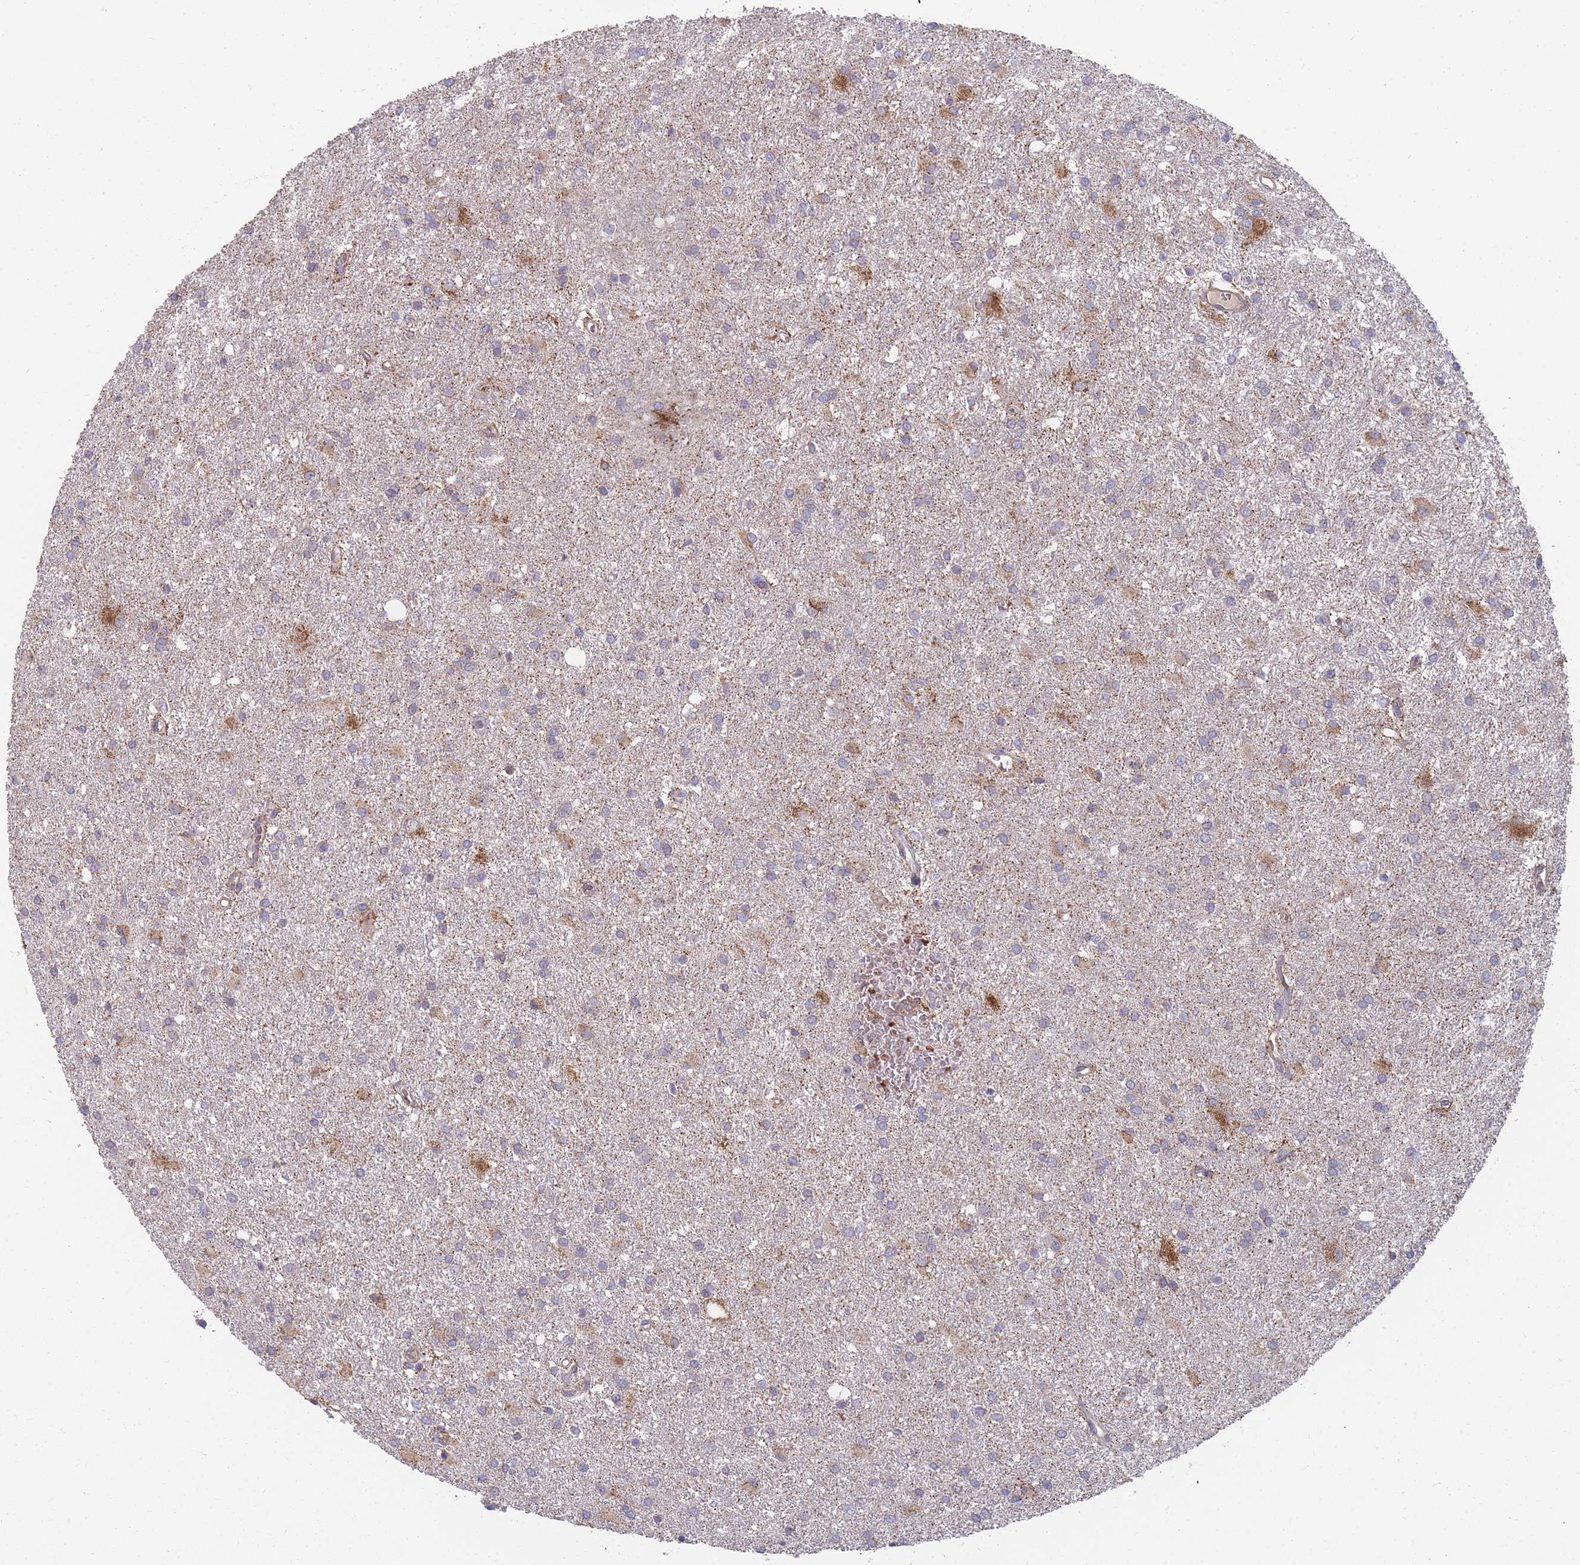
{"staining": {"intensity": "negative", "quantity": "none", "location": "none"}, "tissue": "glioma", "cell_type": "Tumor cells", "image_type": "cancer", "snomed": [{"axis": "morphology", "description": "Glioma, malignant, High grade"}, {"axis": "topography", "description": "Brain"}], "caption": "Malignant glioma (high-grade) was stained to show a protein in brown. There is no significant expression in tumor cells.", "gene": "SLC35B4", "patient": {"sex": "female", "age": 50}}